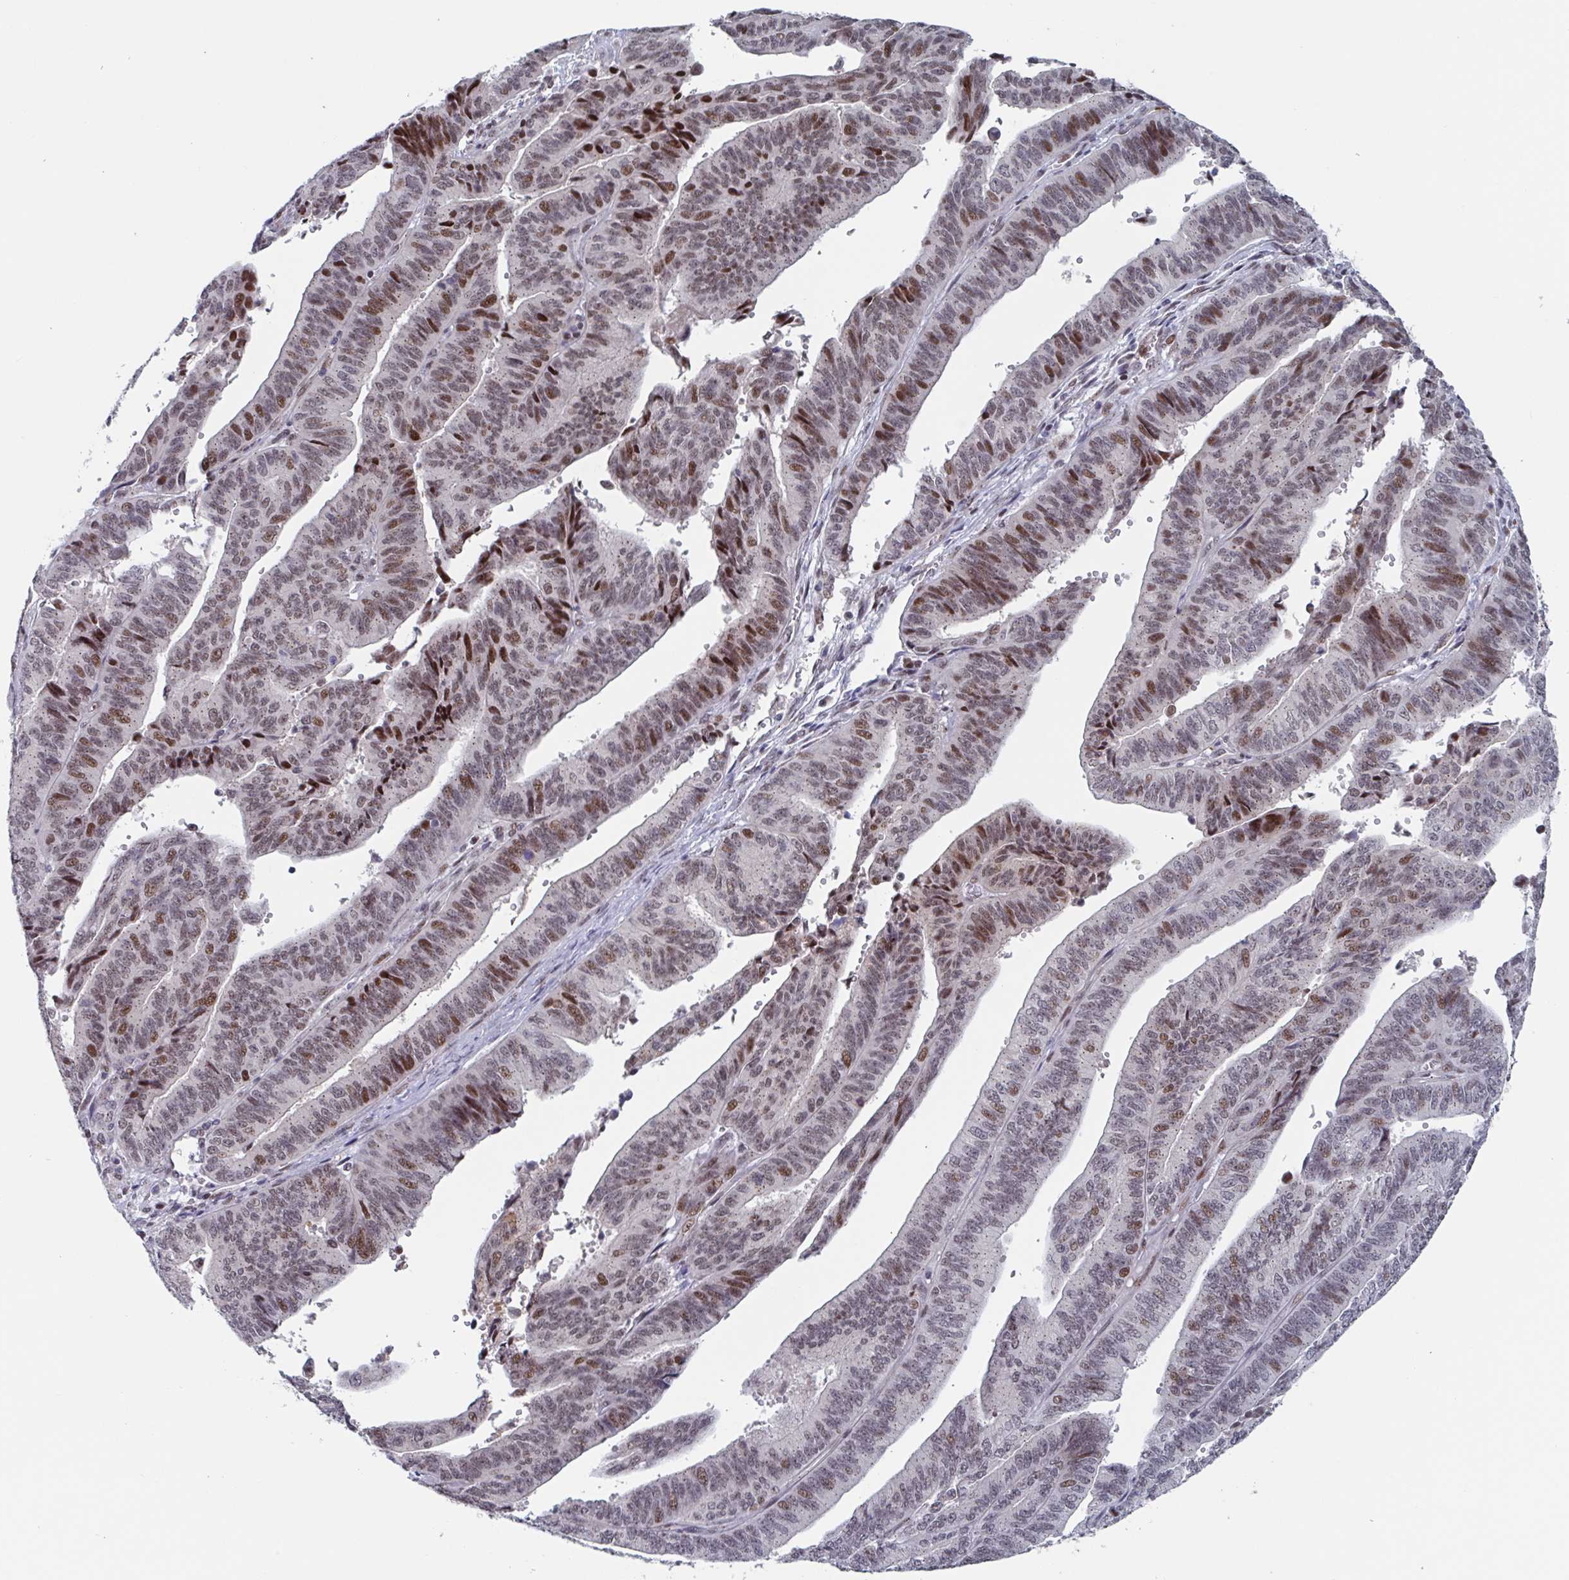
{"staining": {"intensity": "moderate", "quantity": "25%-75%", "location": "nuclear"}, "tissue": "endometrial cancer", "cell_type": "Tumor cells", "image_type": "cancer", "snomed": [{"axis": "morphology", "description": "Adenocarcinoma, NOS"}, {"axis": "topography", "description": "Endometrium"}], "caption": "This micrograph shows immunohistochemistry (IHC) staining of human endometrial adenocarcinoma, with medium moderate nuclear staining in approximately 25%-75% of tumor cells.", "gene": "RNF212", "patient": {"sex": "female", "age": 65}}